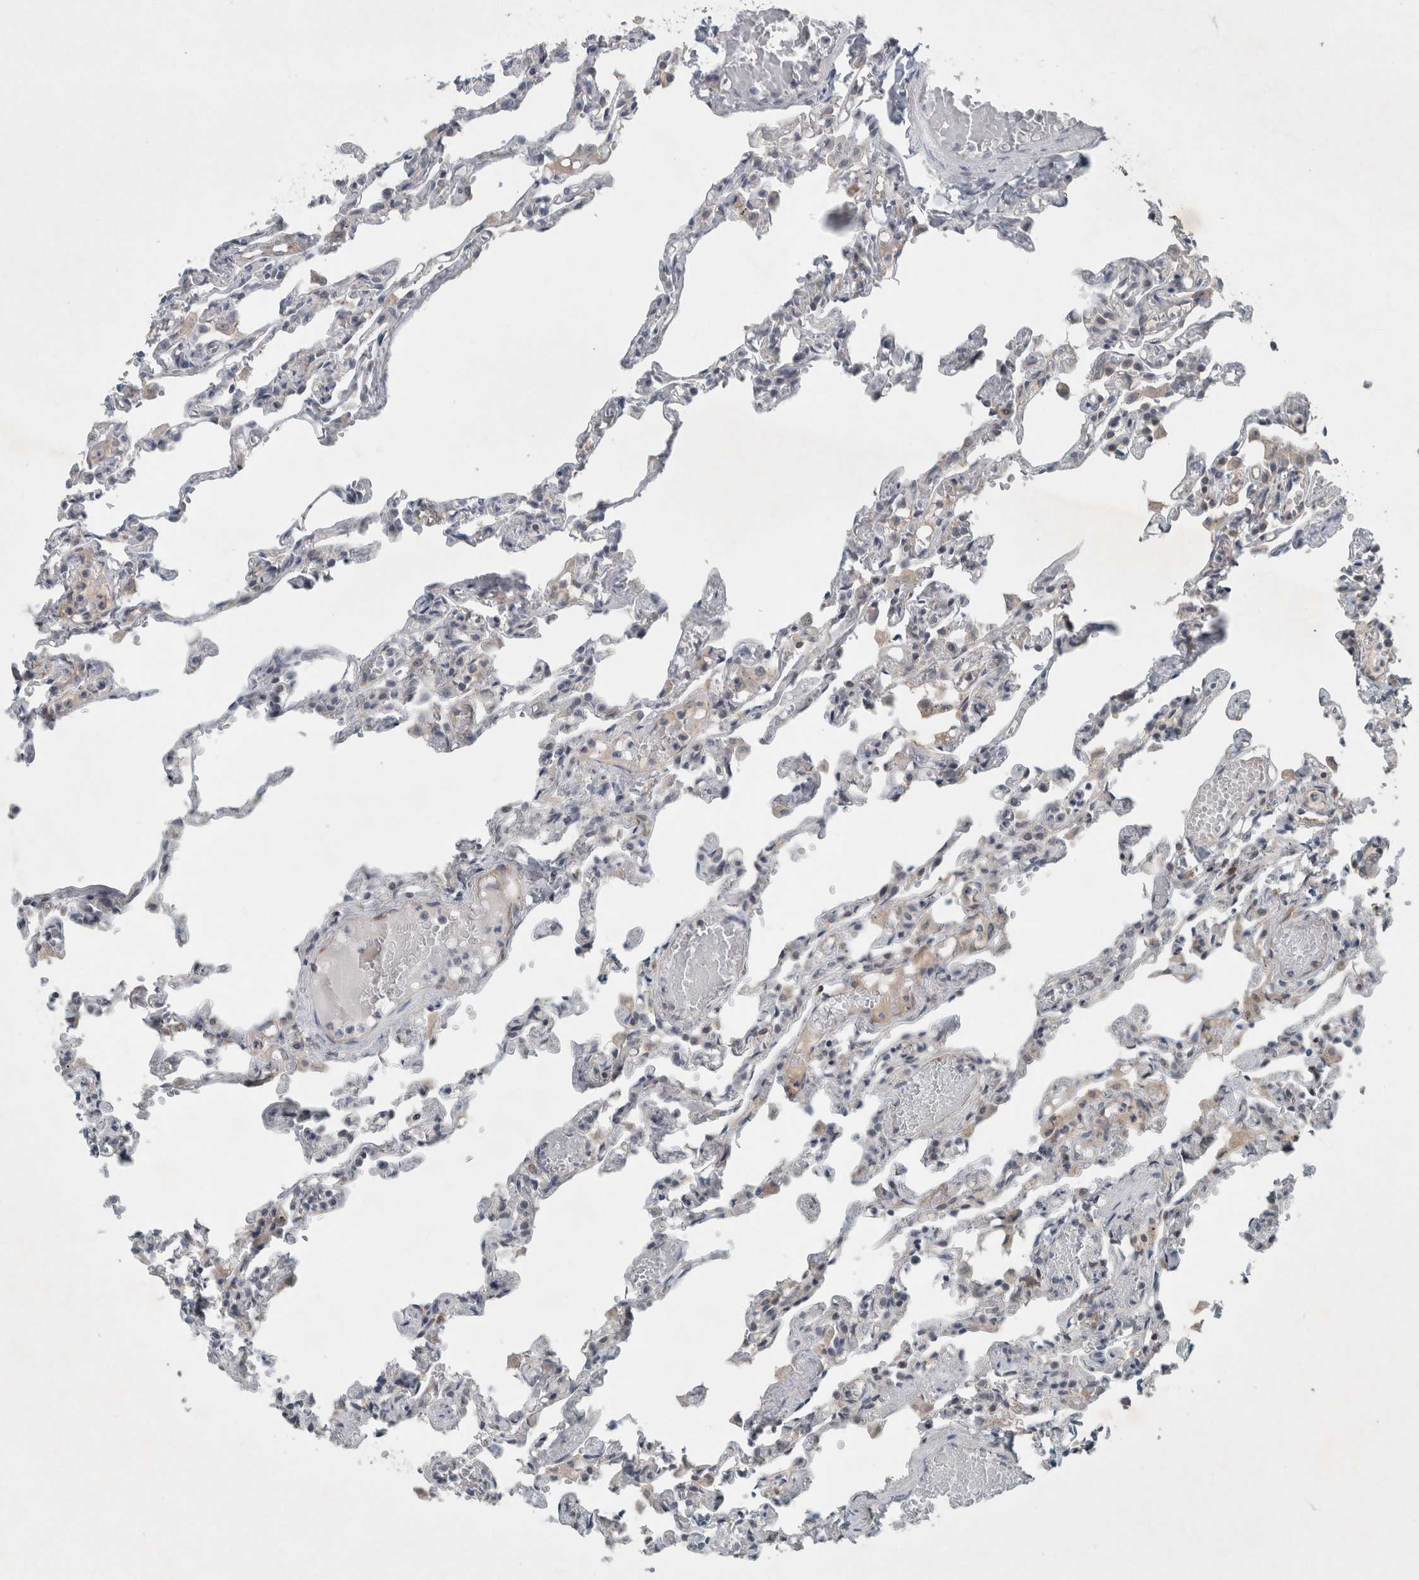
{"staining": {"intensity": "negative", "quantity": "none", "location": "none"}, "tissue": "lung", "cell_type": "Alveolar cells", "image_type": "normal", "snomed": [{"axis": "morphology", "description": "Normal tissue, NOS"}, {"axis": "topography", "description": "Lung"}], "caption": "Immunohistochemistry photomicrograph of benign lung stained for a protein (brown), which reveals no staining in alveolar cells. (DAB (3,3'-diaminobenzidine) IHC visualized using brightfield microscopy, high magnification).", "gene": "ENSG00000285245", "patient": {"sex": "male", "age": 21}}